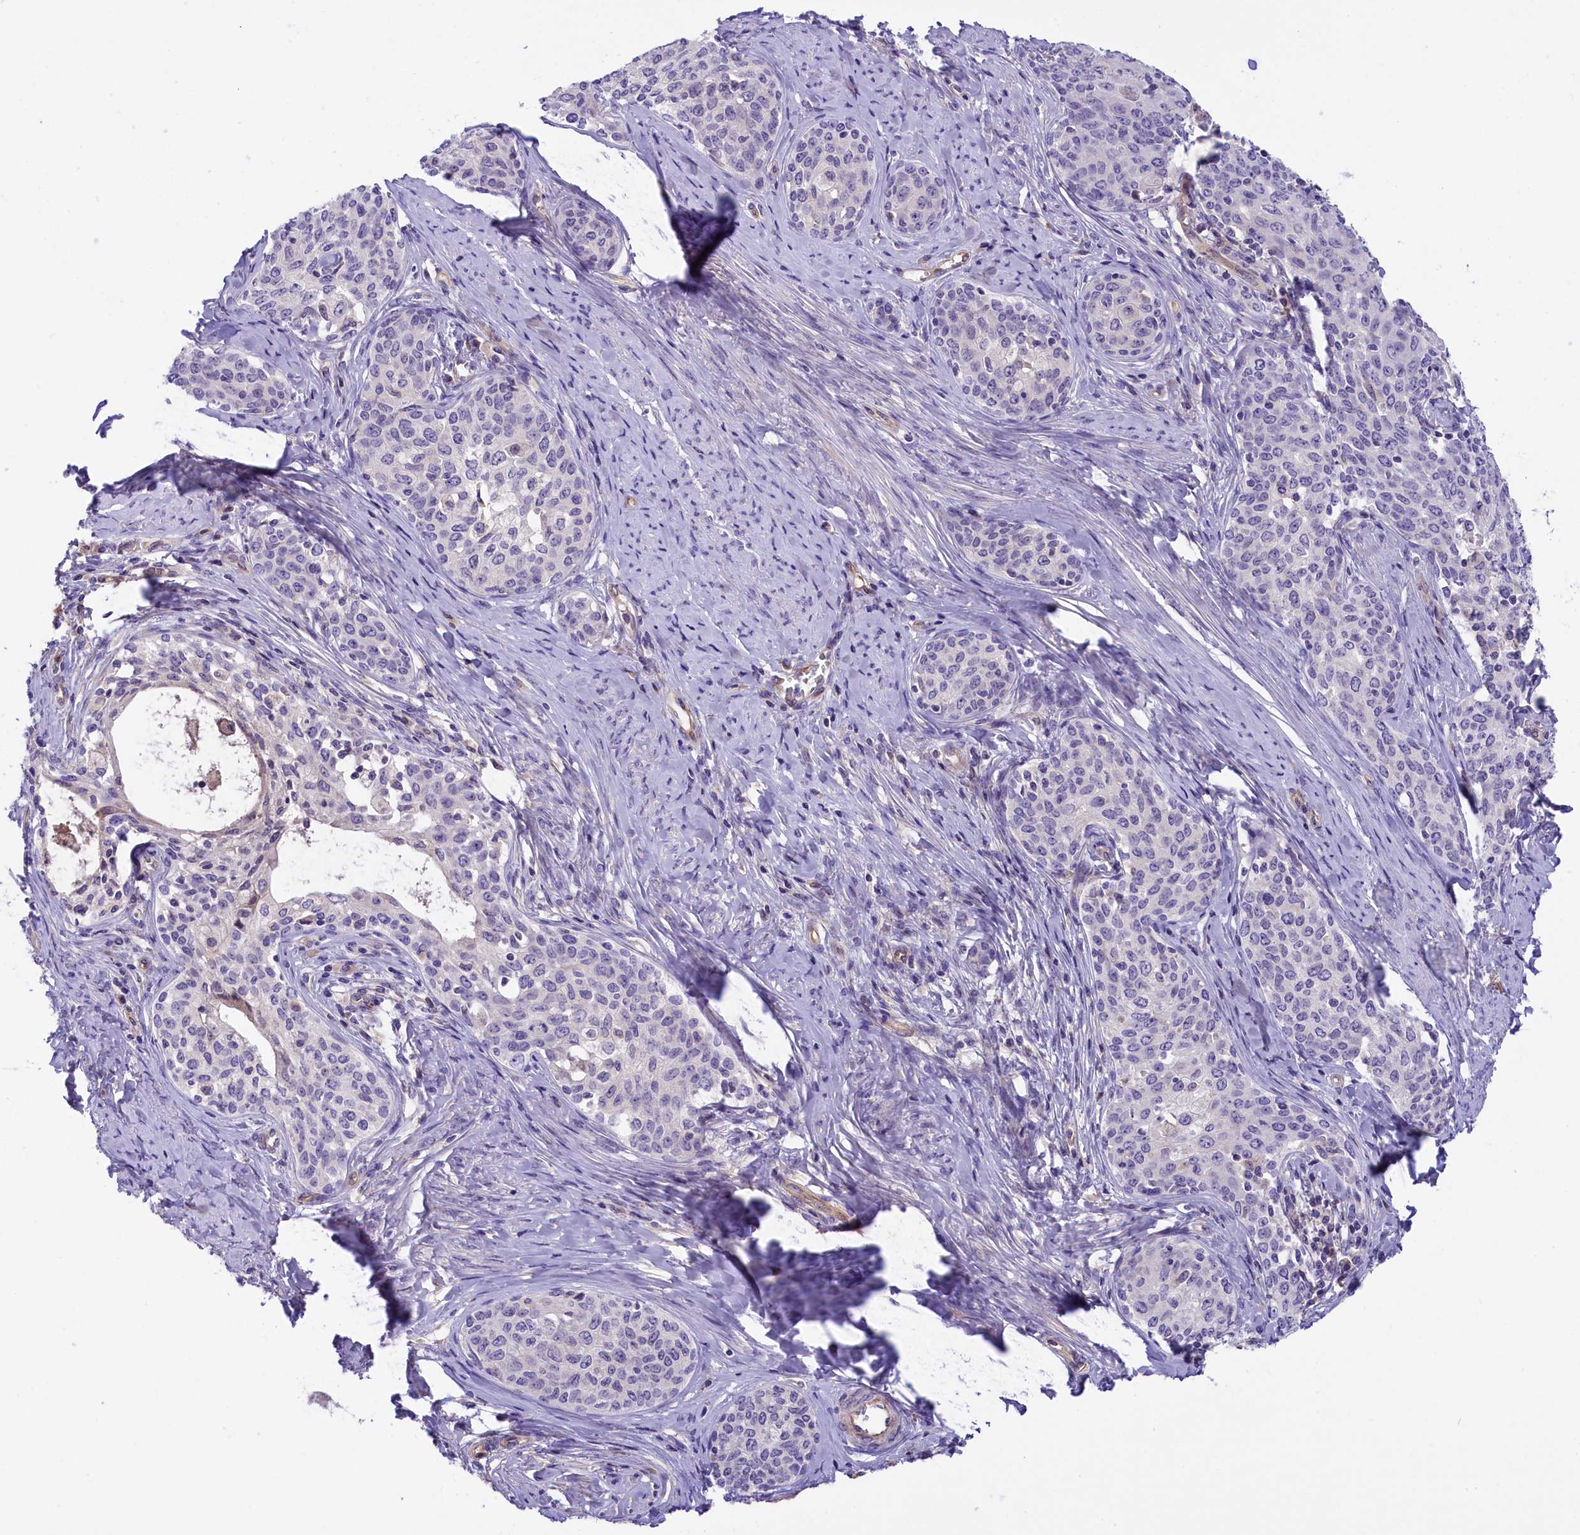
{"staining": {"intensity": "negative", "quantity": "none", "location": "none"}, "tissue": "cervical cancer", "cell_type": "Tumor cells", "image_type": "cancer", "snomed": [{"axis": "morphology", "description": "Squamous cell carcinoma, NOS"}, {"axis": "morphology", "description": "Adenocarcinoma, NOS"}, {"axis": "topography", "description": "Cervix"}], "caption": "The immunohistochemistry (IHC) image has no significant staining in tumor cells of cervical adenocarcinoma tissue.", "gene": "CCDC32", "patient": {"sex": "female", "age": 52}}